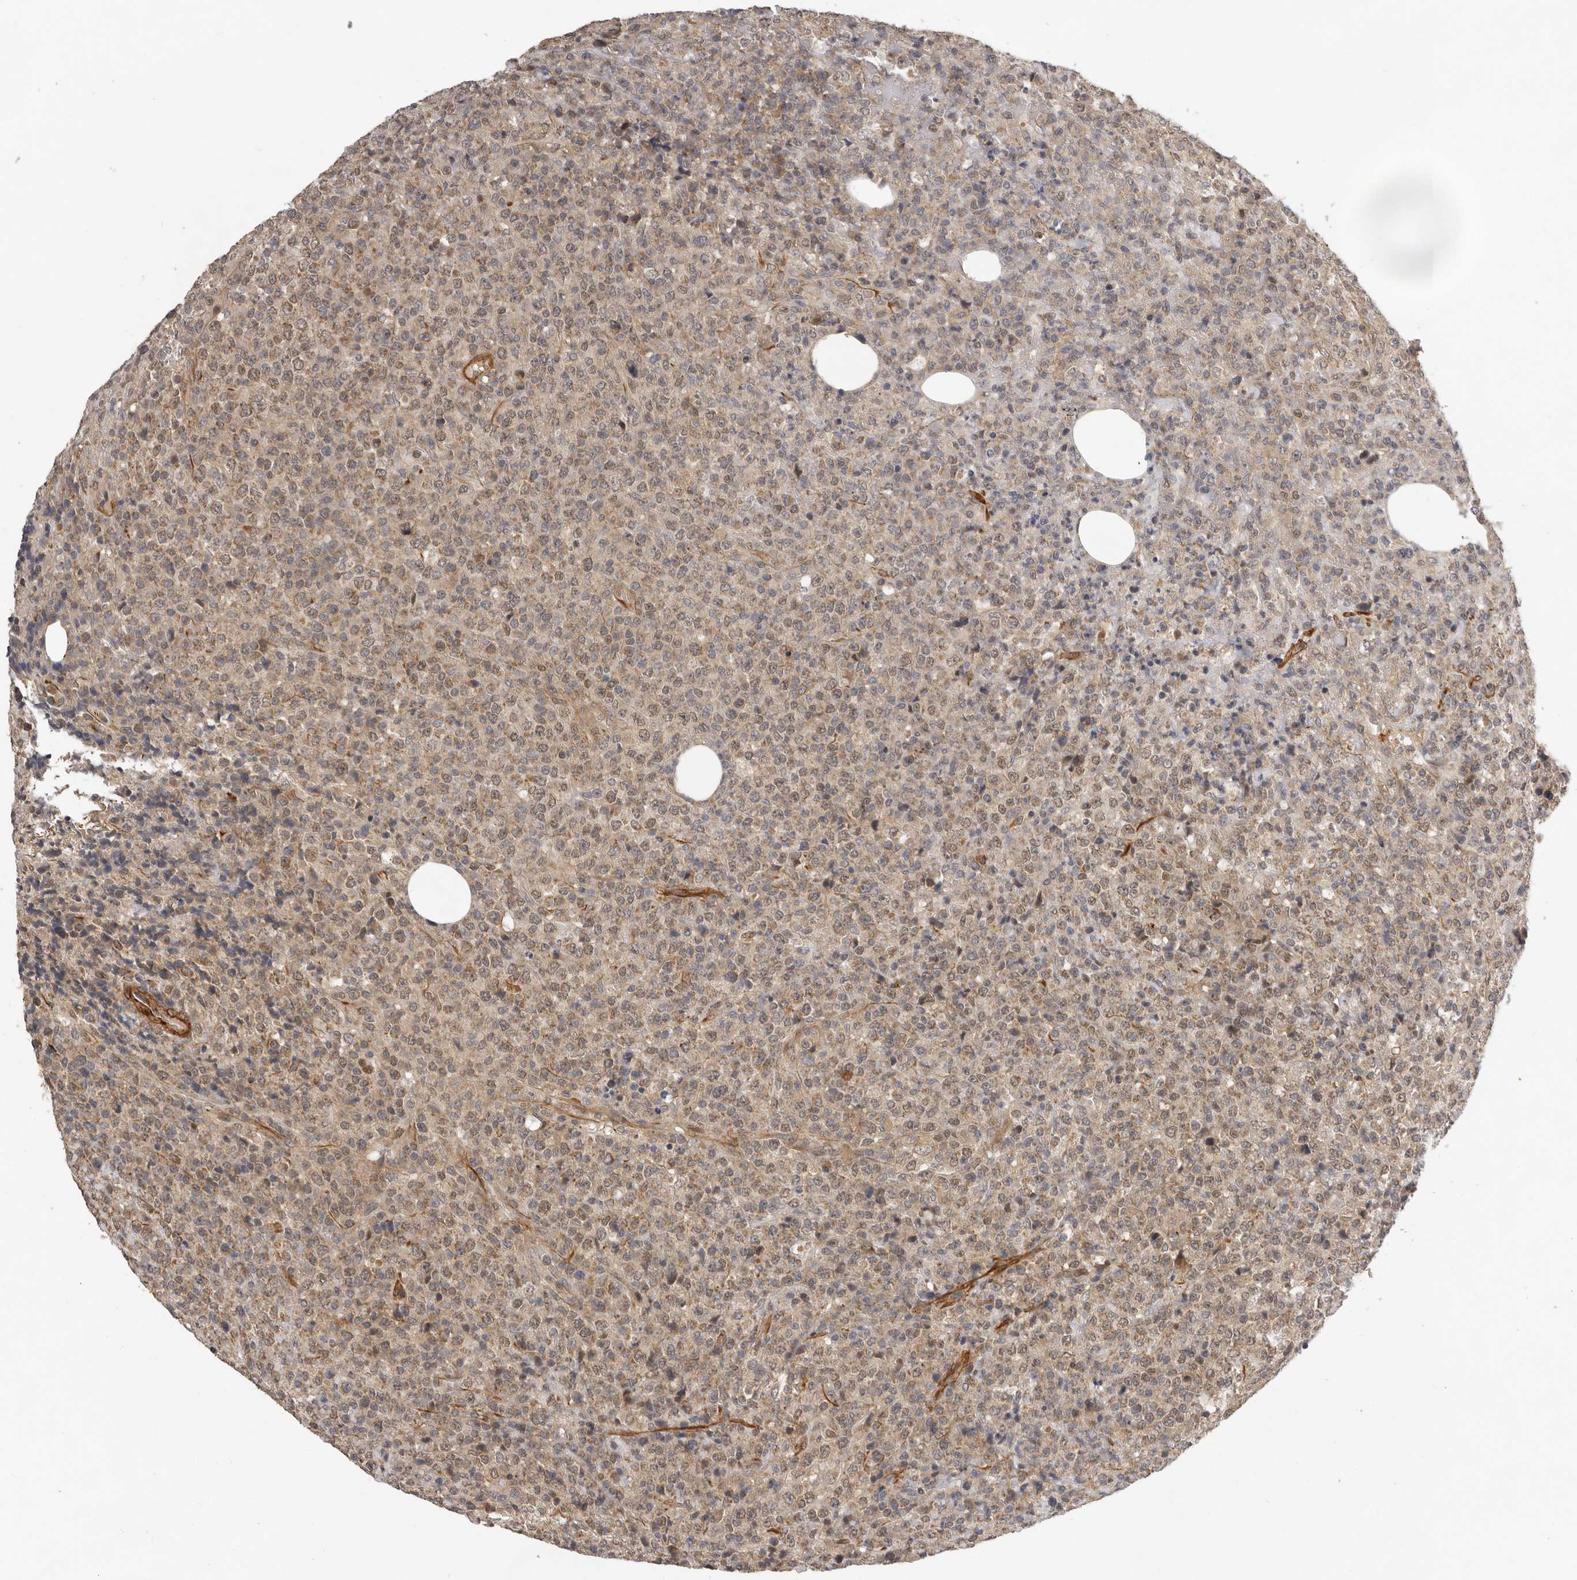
{"staining": {"intensity": "moderate", "quantity": "25%-75%", "location": "cytoplasmic/membranous"}, "tissue": "lymphoma", "cell_type": "Tumor cells", "image_type": "cancer", "snomed": [{"axis": "morphology", "description": "Malignant lymphoma, non-Hodgkin's type, High grade"}, {"axis": "topography", "description": "Lymph node"}], "caption": "Brown immunohistochemical staining in high-grade malignant lymphoma, non-Hodgkin's type reveals moderate cytoplasmic/membranous positivity in approximately 25%-75% of tumor cells. Using DAB (brown) and hematoxylin (blue) stains, captured at high magnification using brightfield microscopy.", "gene": "RNF157", "patient": {"sex": "male", "age": 13}}